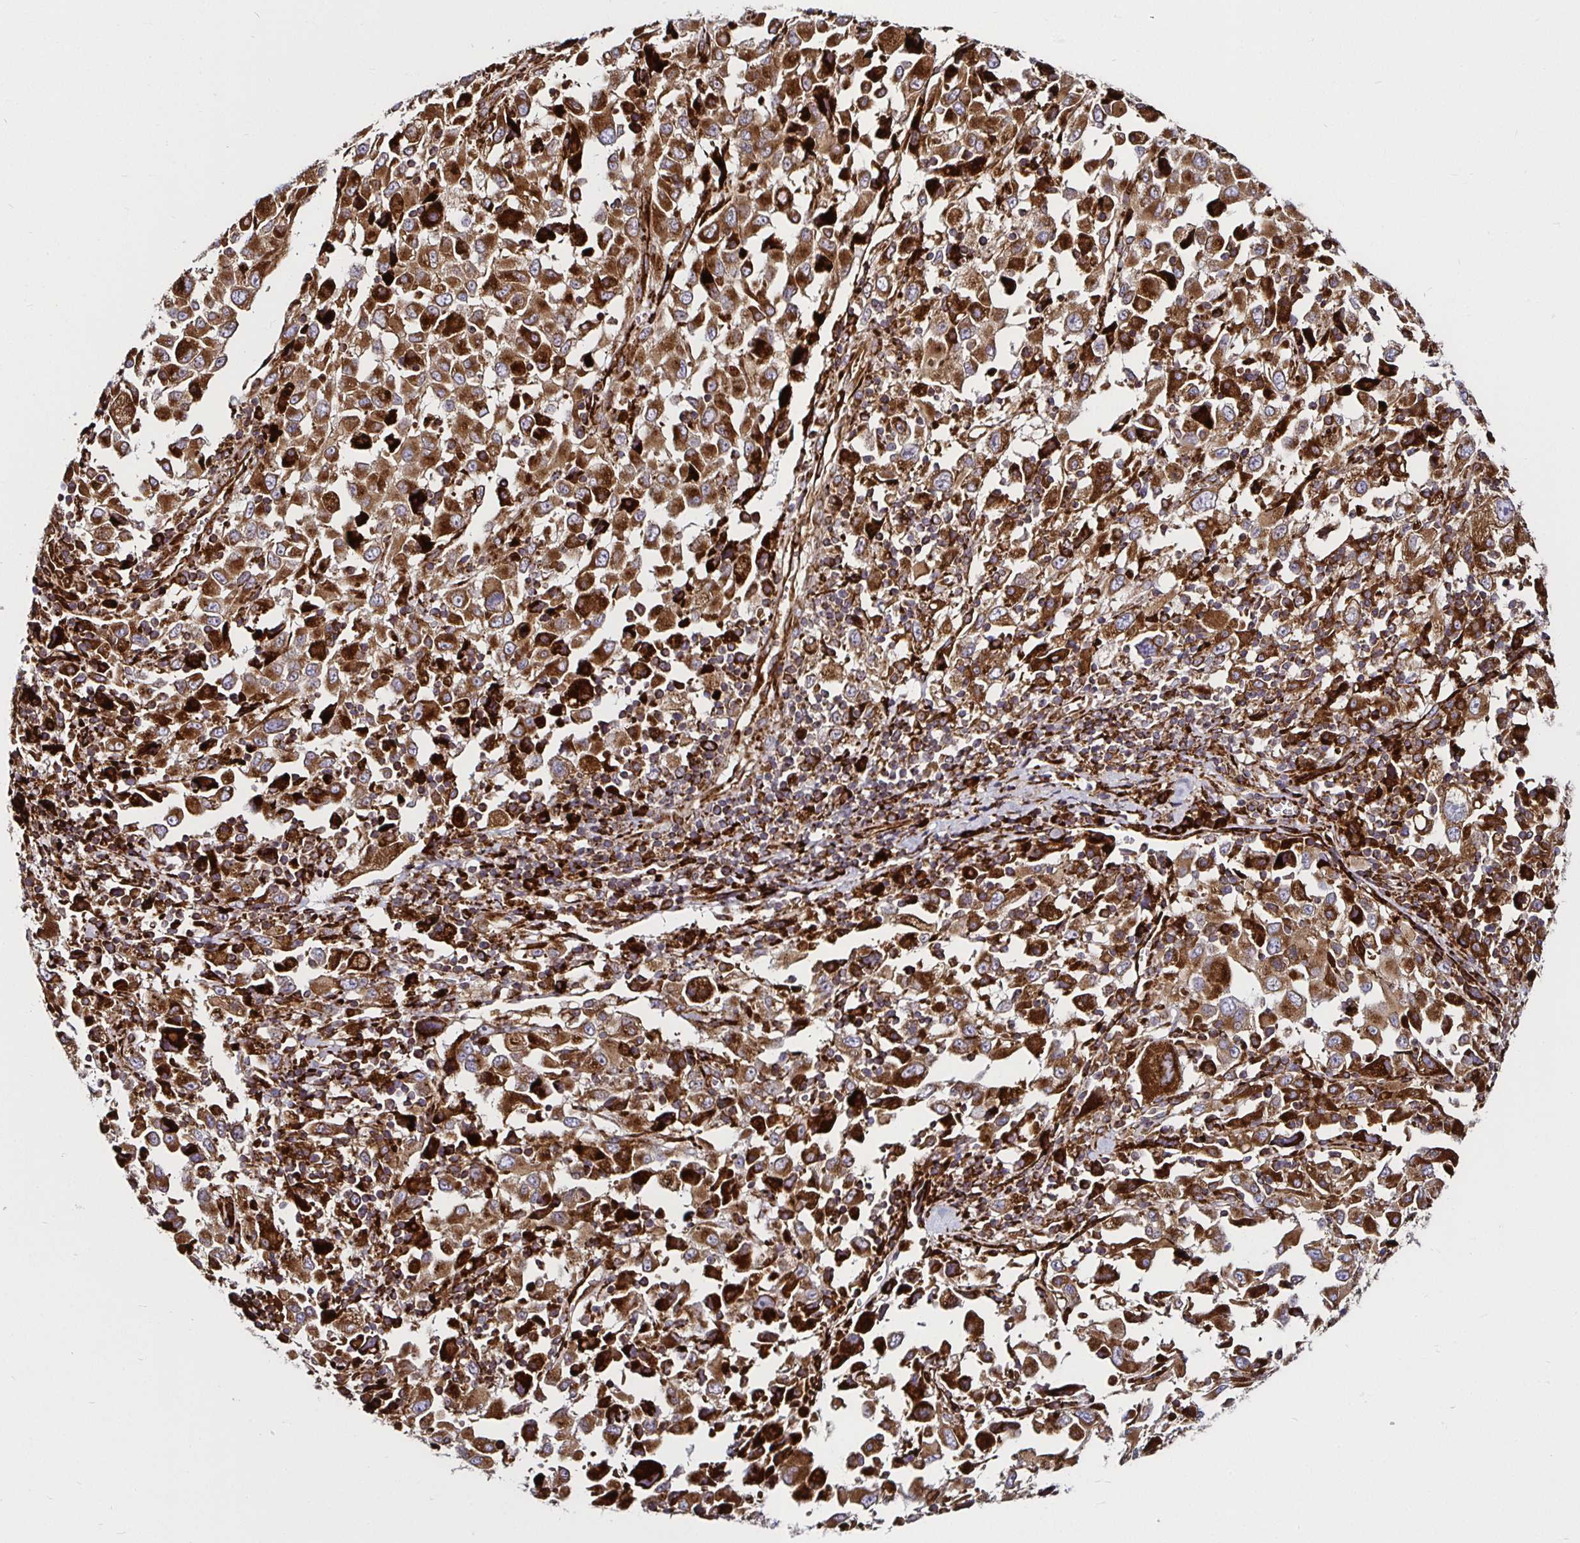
{"staining": {"intensity": "strong", "quantity": ">75%", "location": "cytoplasmic/membranous"}, "tissue": "melanoma", "cell_type": "Tumor cells", "image_type": "cancer", "snomed": [{"axis": "morphology", "description": "Malignant melanoma, Metastatic site"}, {"axis": "topography", "description": "Soft tissue"}], "caption": "About >75% of tumor cells in malignant melanoma (metastatic site) exhibit strong cytoplasmic/membranous protein positivity as visualized by brown immunohistochemical staining.", "gene": "SMYD3", "patient": {"sex": "male", "age": 50}}